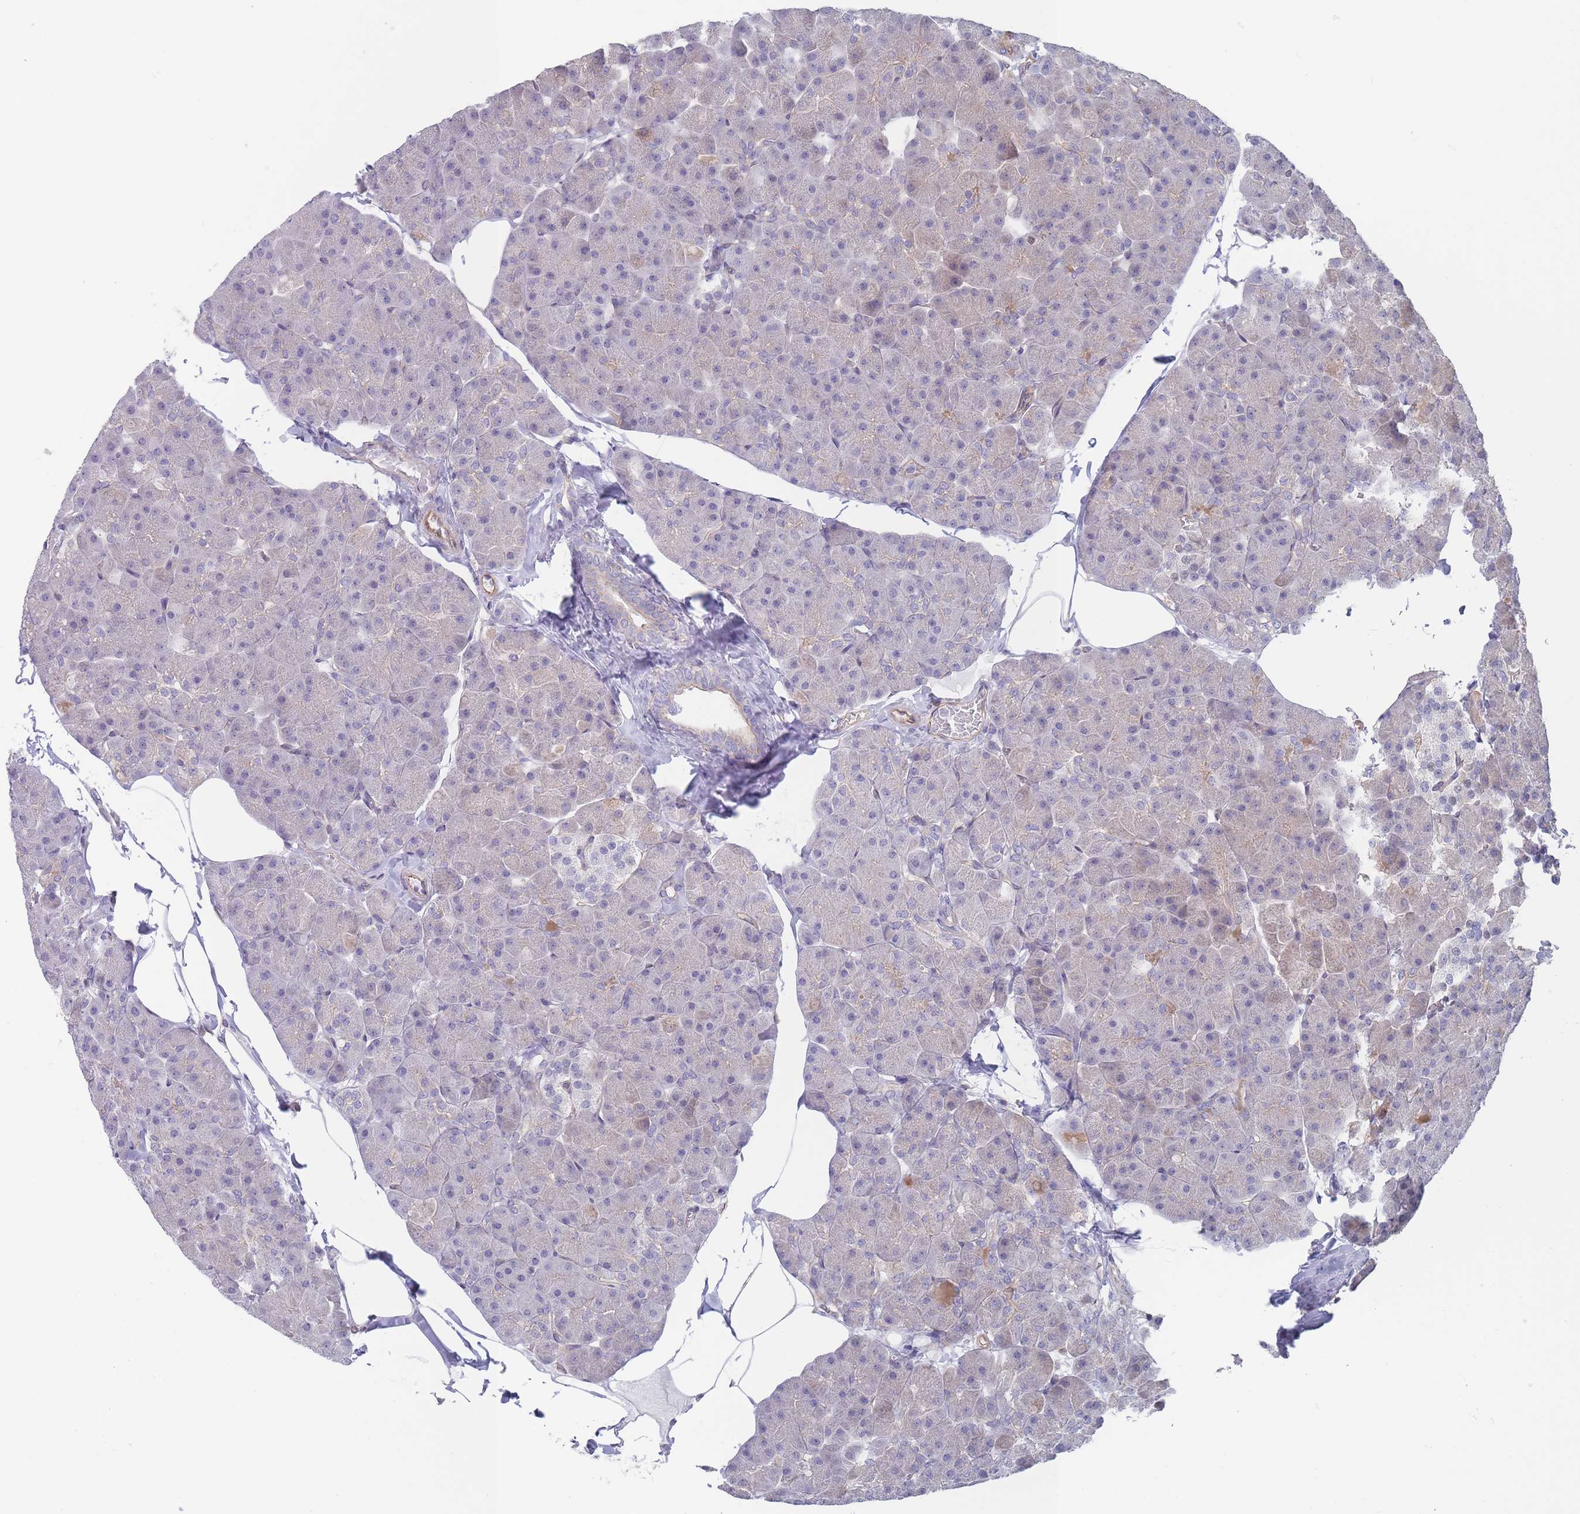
{"staining": {"intensity": "negative", "quantity": "none", "location": "none"}, "tissue": "pancreas", "cell_type": "Exocrine glandular cells", "image_type": "normal", "snomed": [{"axis": "morphology", "description": "Normal tissue, NOS"}, {"axis": "topography", "description": "Pancreas"}], "caption": "This is an immunohistochemistry (IHC) photomicrograph of benign human pancreas. There is no expression in exocrine glandular cells.", "gene": "SLC1A6", "patient": {"sex": "male", "age": 35}}